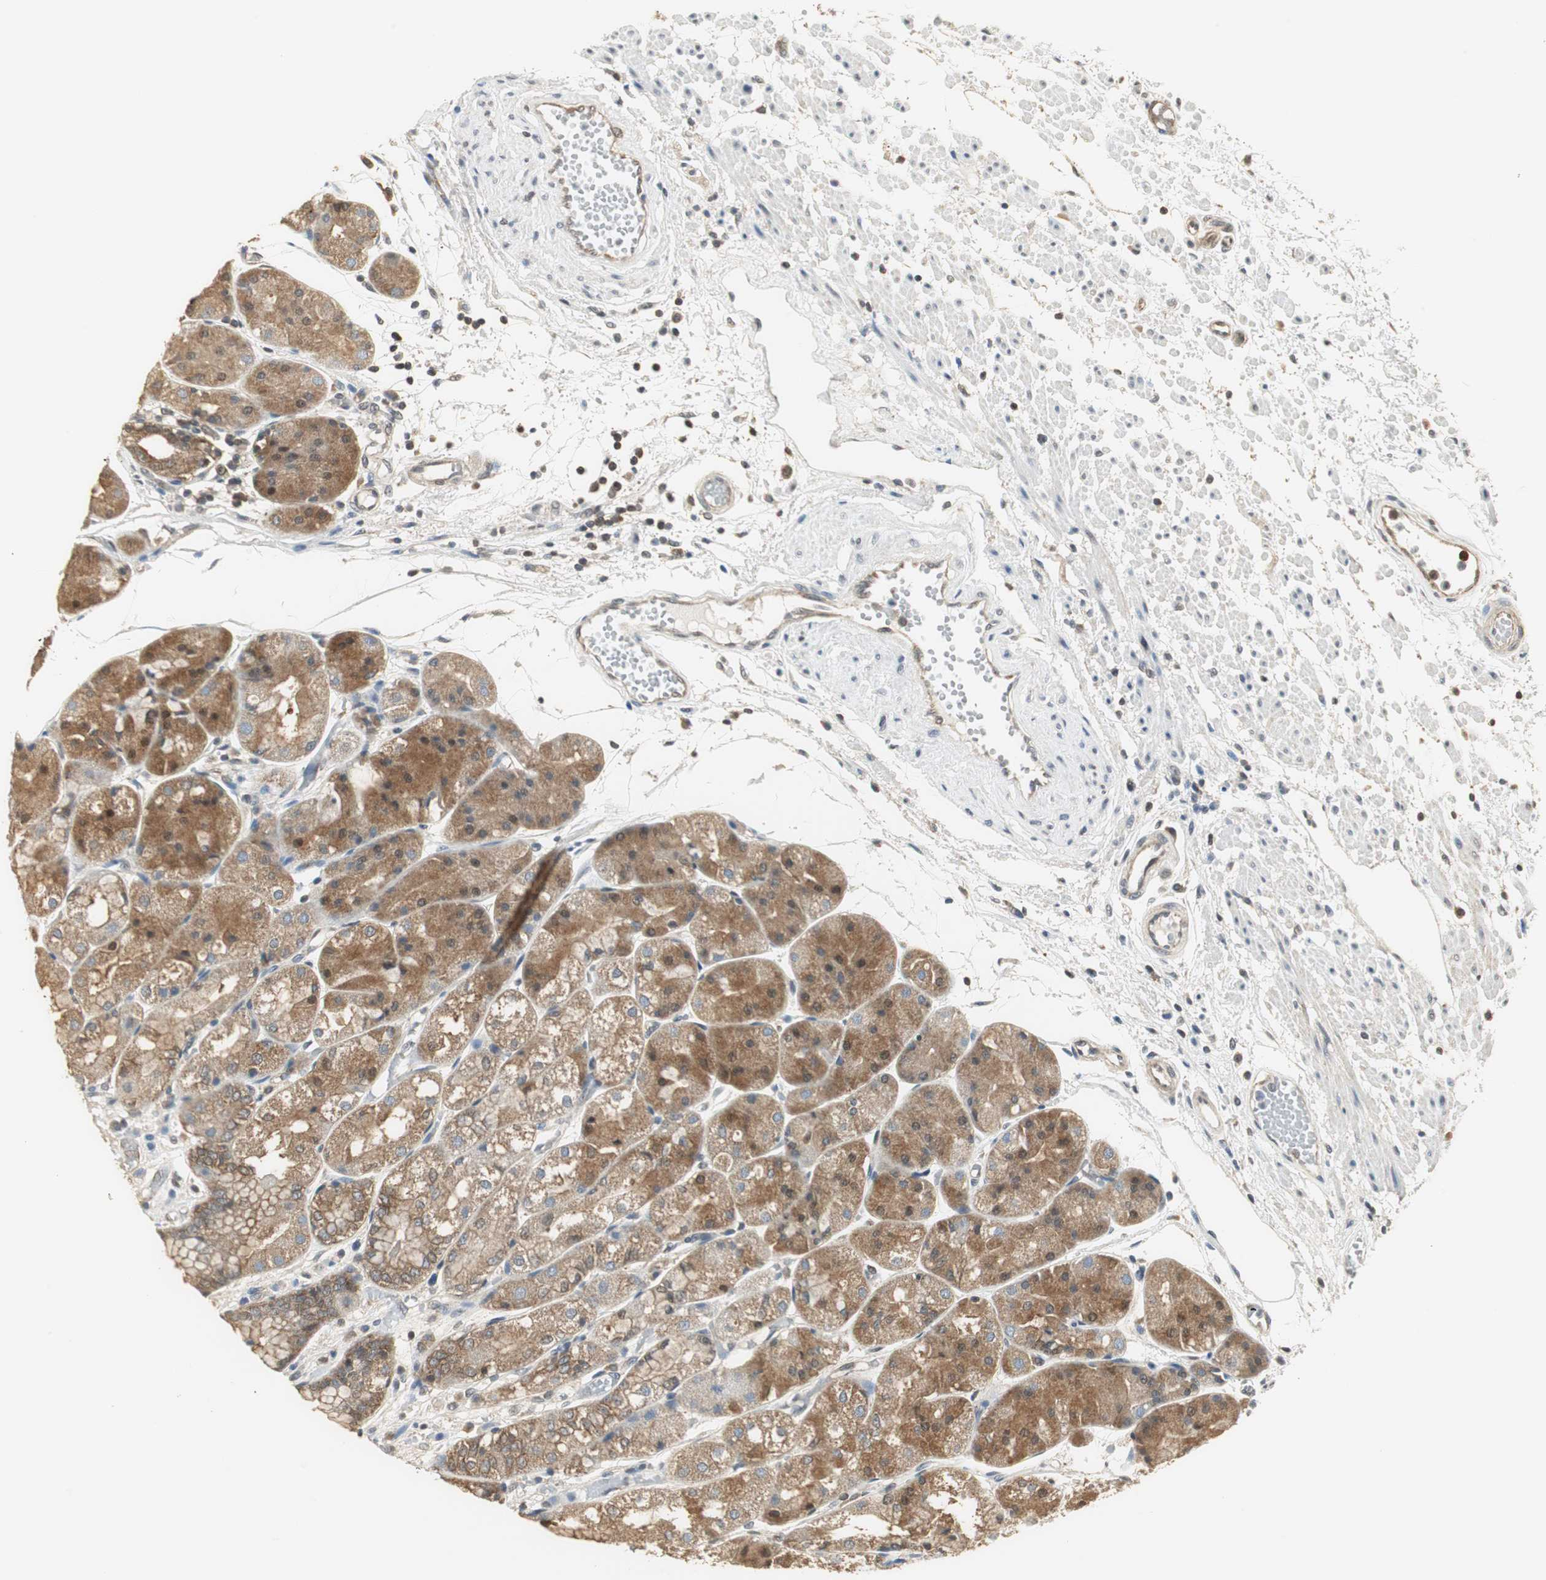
{"staining": {"intensity": "moderate", "quantity": ">75%", "location": "cytoplasmic/membranous"}, "tissue": "stomach", "cell_type": "Glandular cells", "image_type": "normal", "snomed": [{"axis": "morphology", "description": "Normal tissue, NOS"}, {"axis": "topography", "description": "Stomach, upper"}], "caption": "About >75% of glandular cells in normal human stomach show moderate cytoplasmic/membranous protein staining as visualized by brown immunohistochemical staining.", "gene": "CCT5", "patient": {"sex": "male", "age": 72}}